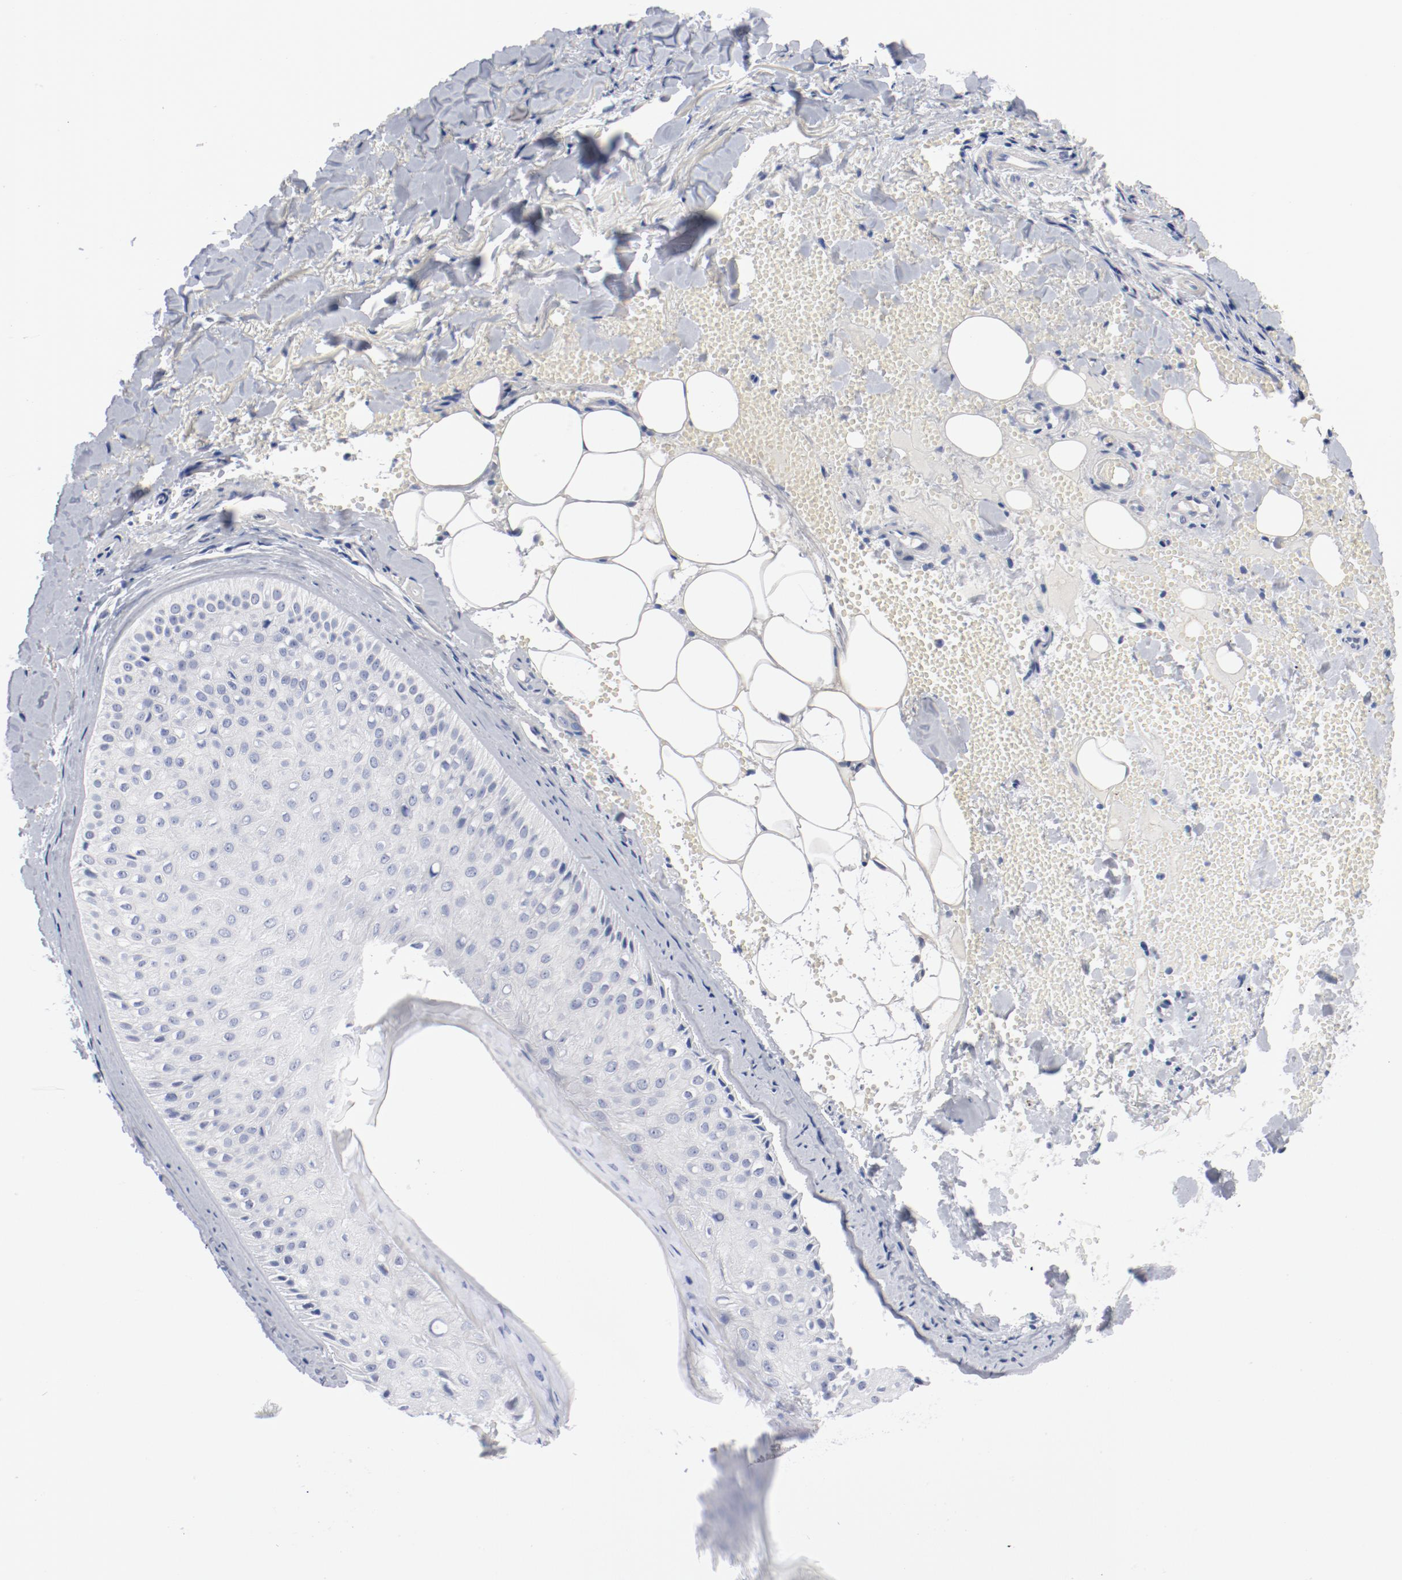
{"staining": {"intensity": "negative", "quantity": "none", "location": "none"}, "tissue": "skin cancer", "cell_type": "Tumor cells", "image_type": "cancer", "snomed": [{"axis": "morphology", "description": "Basal cell carcinoma"}, {"axis": "topography", "description": "Skin"}], "caption": "High power microscopy micrograph of an immunohistochemistry image of skin basal cell carcinoma, revealing no significant positivity in tumor cells. The staining was performed using DAB to visualize the protein expression in brown, while the nuclei were stained in blue with hematoxylin (Magnification: 20x).", "gene": "KCNK13", "patient": {"sex": "male", "age": 84}}